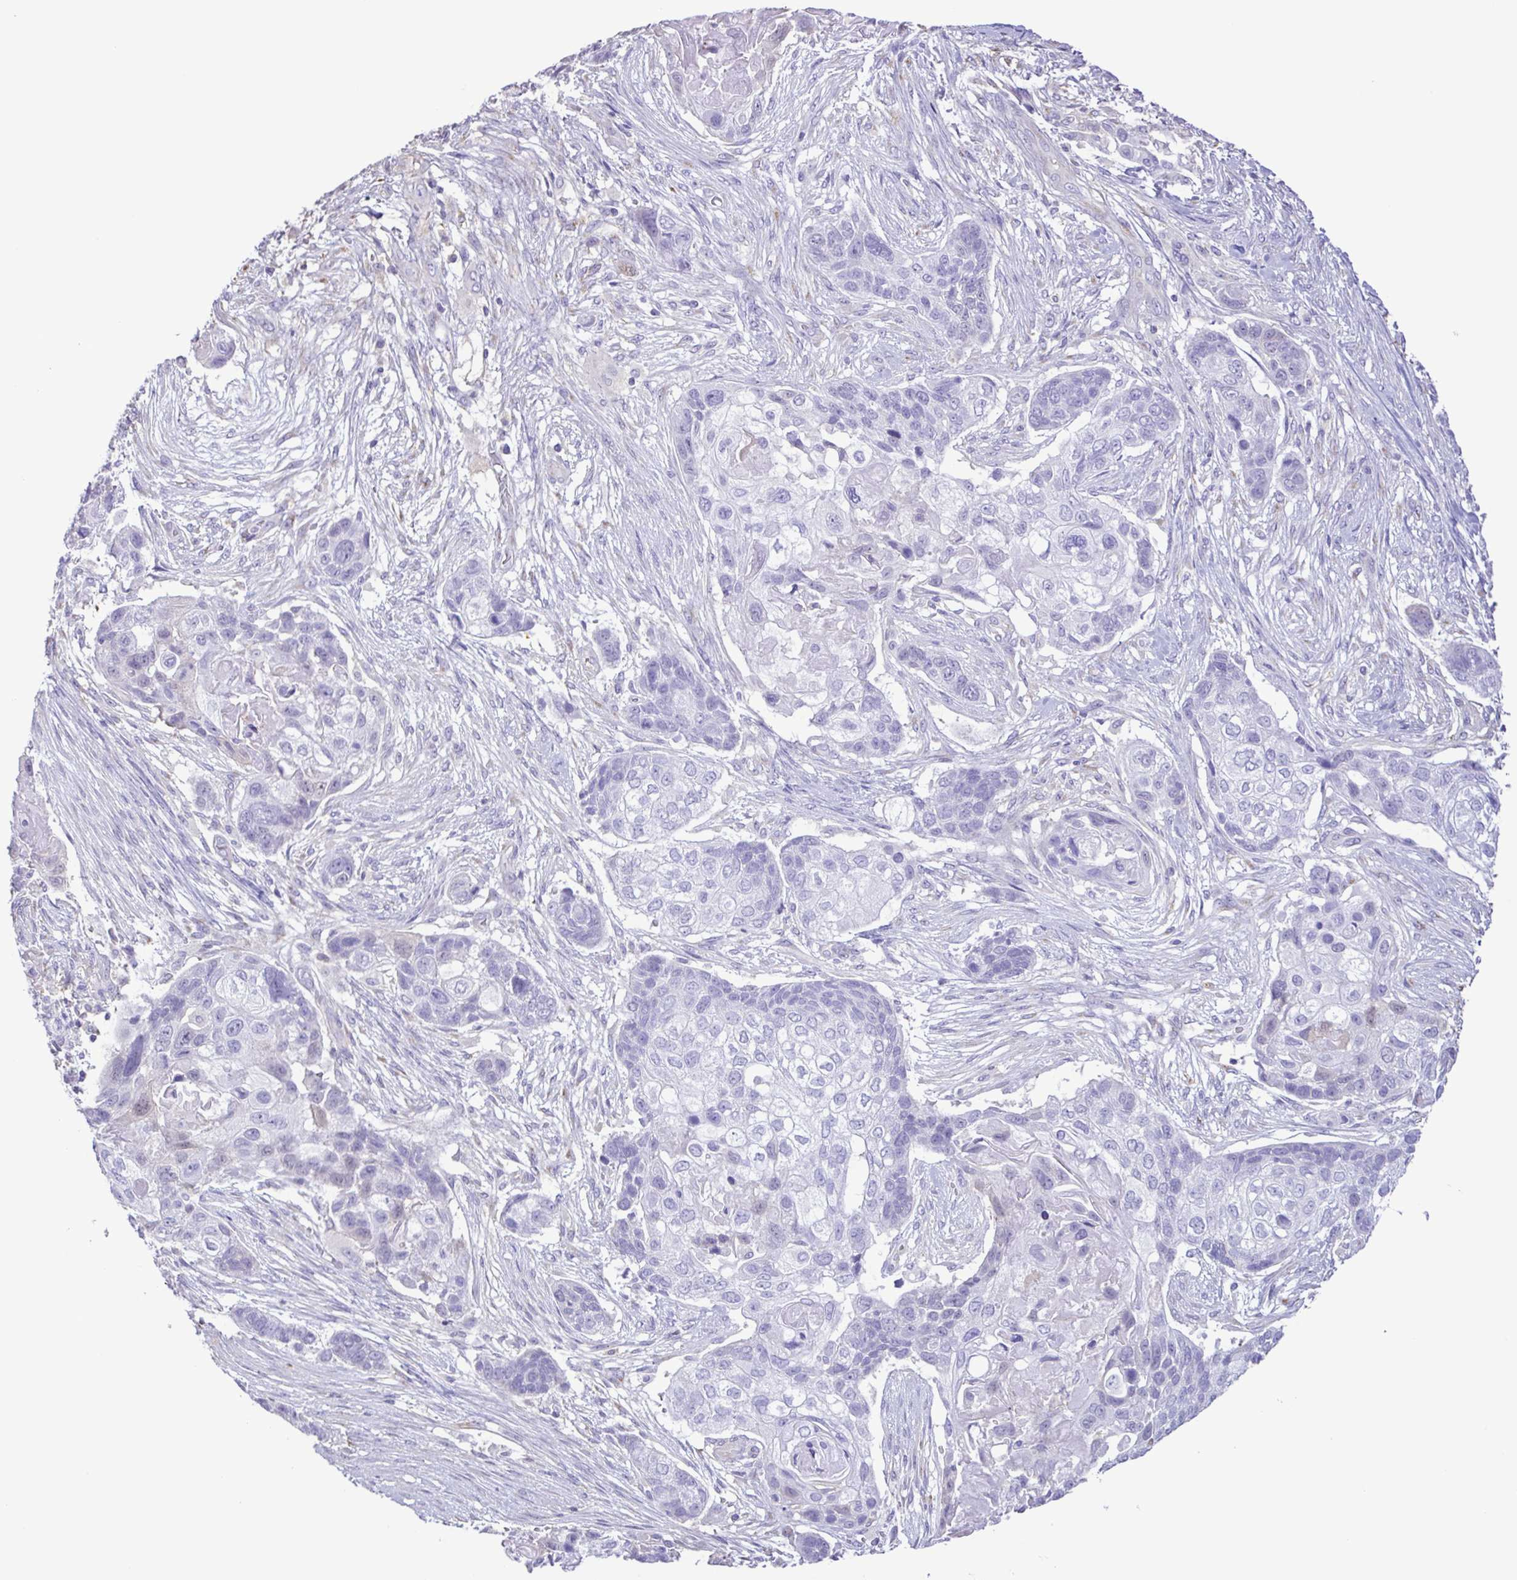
{"staining": {"intensity": "negative", "quantity": "none", "location": "none"}, "tissue": "lung cancer", "cell_type": "Tumor cells", "image_type": "cancer", "snomed": [{"axis": "morphology", "description": "Squamous cell carcinoma, NOS"}, {"axis": "topography", "description": "Lung"}], "caption": "This photomicrograph is of lung squamous cell carcinoma stained with immunohistochemistry to label a protein in brown with the nuclei are counter-stained blue. There is no expression in tumor cells.", "gene": "CYP17A1", "patient": {"sex": "male", "age": 69}}